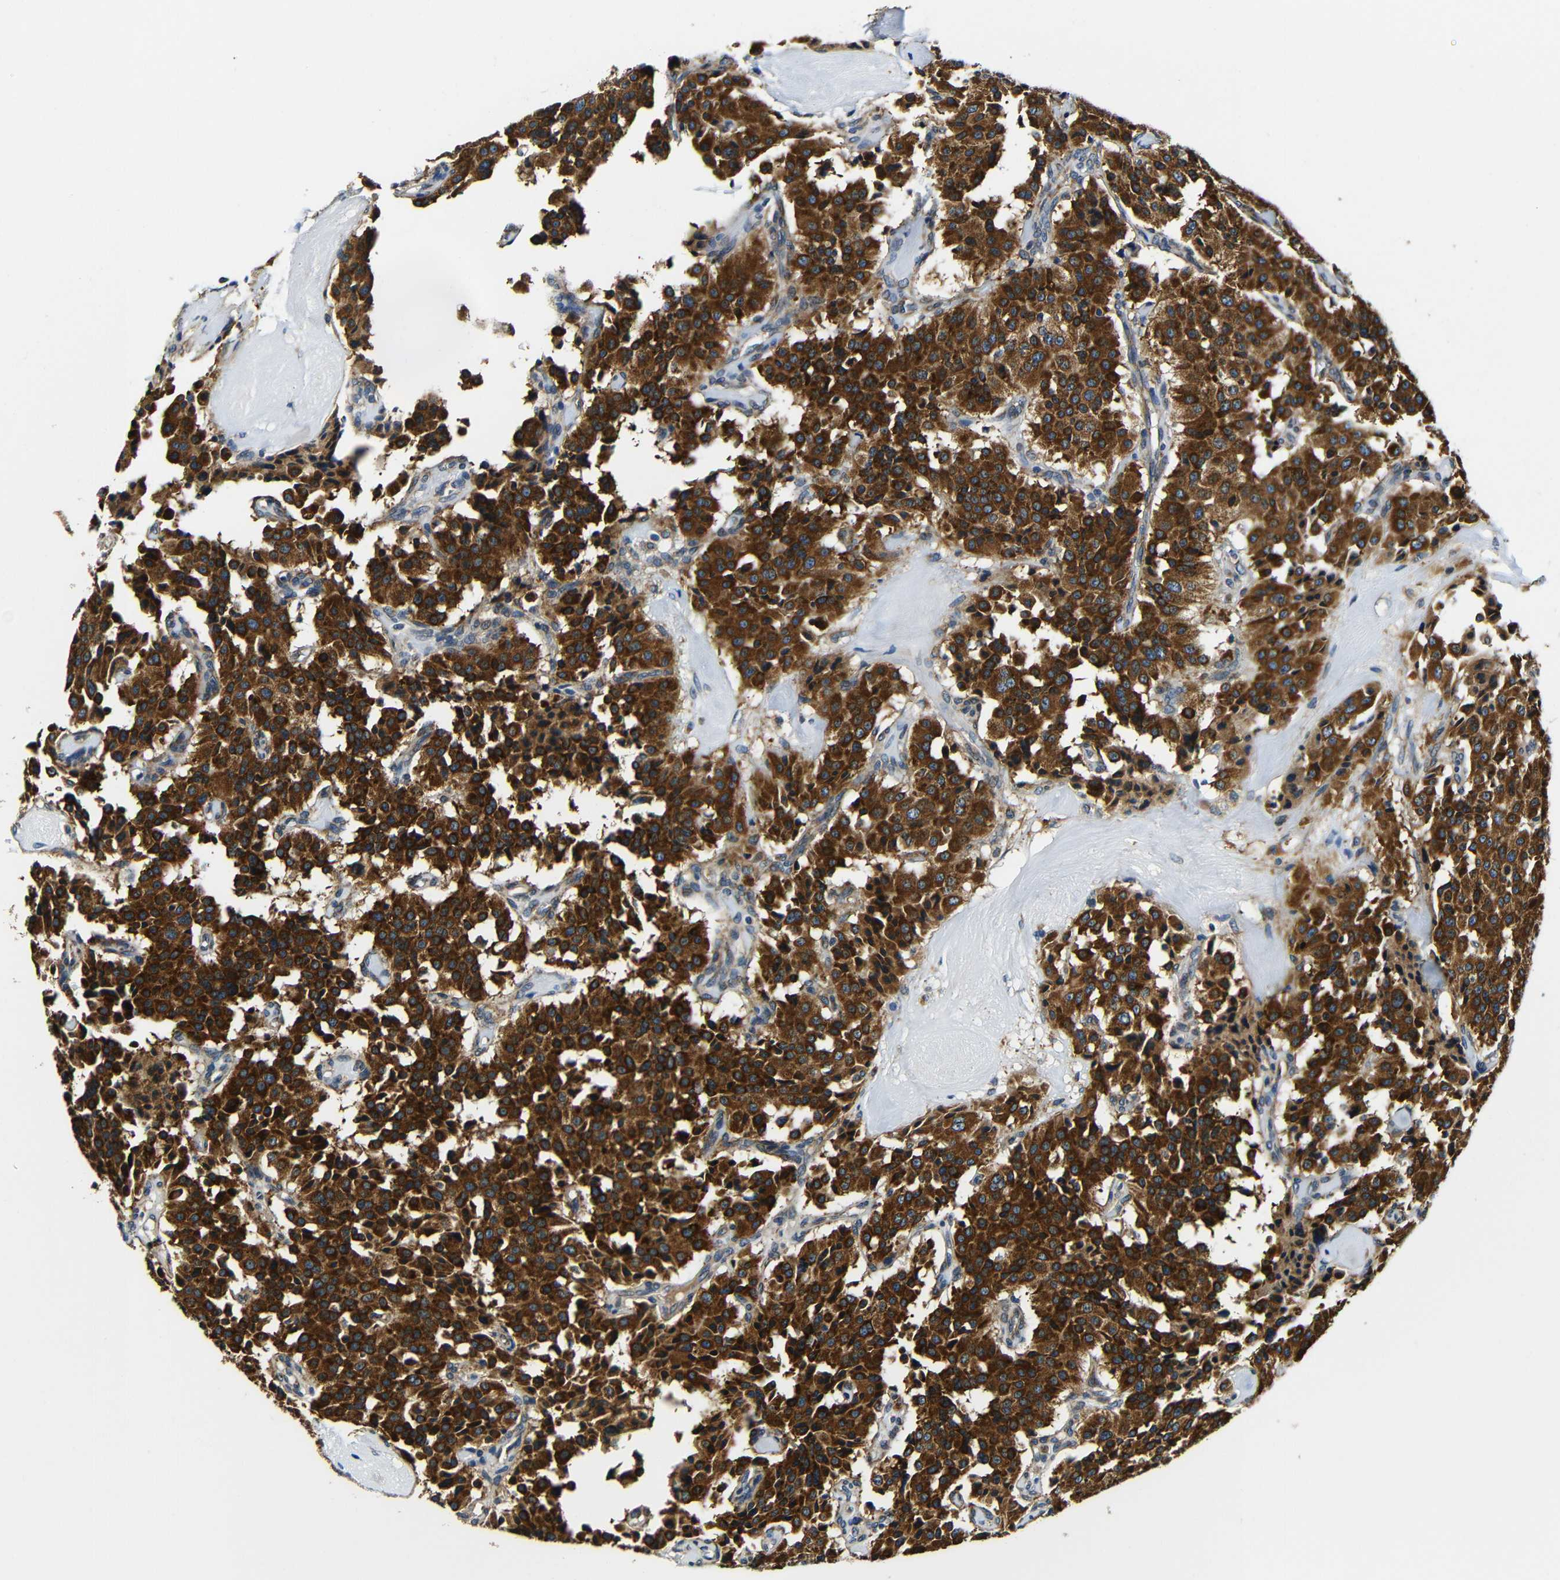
{"staining": {"intensity": "strong", "quantity": ">75%", "location": "cytoplasmic/membranous"}, "tissue": "carcinoid", "cell_type": "Tumor cells", "image_type": "cancer", "snomed": [{"axis": "morphology", "description": "Carcinoid, malignant, NOS"}, {"axis": "topography", "description": "Lung"}], "caption": "Human carcinoid stained with a brown dye shows strong cytoplasmic/membranous positive staining in about >75% of tumor cells.", "gene": "VAPB", "patient": {"sex": "male", "age": 30}}